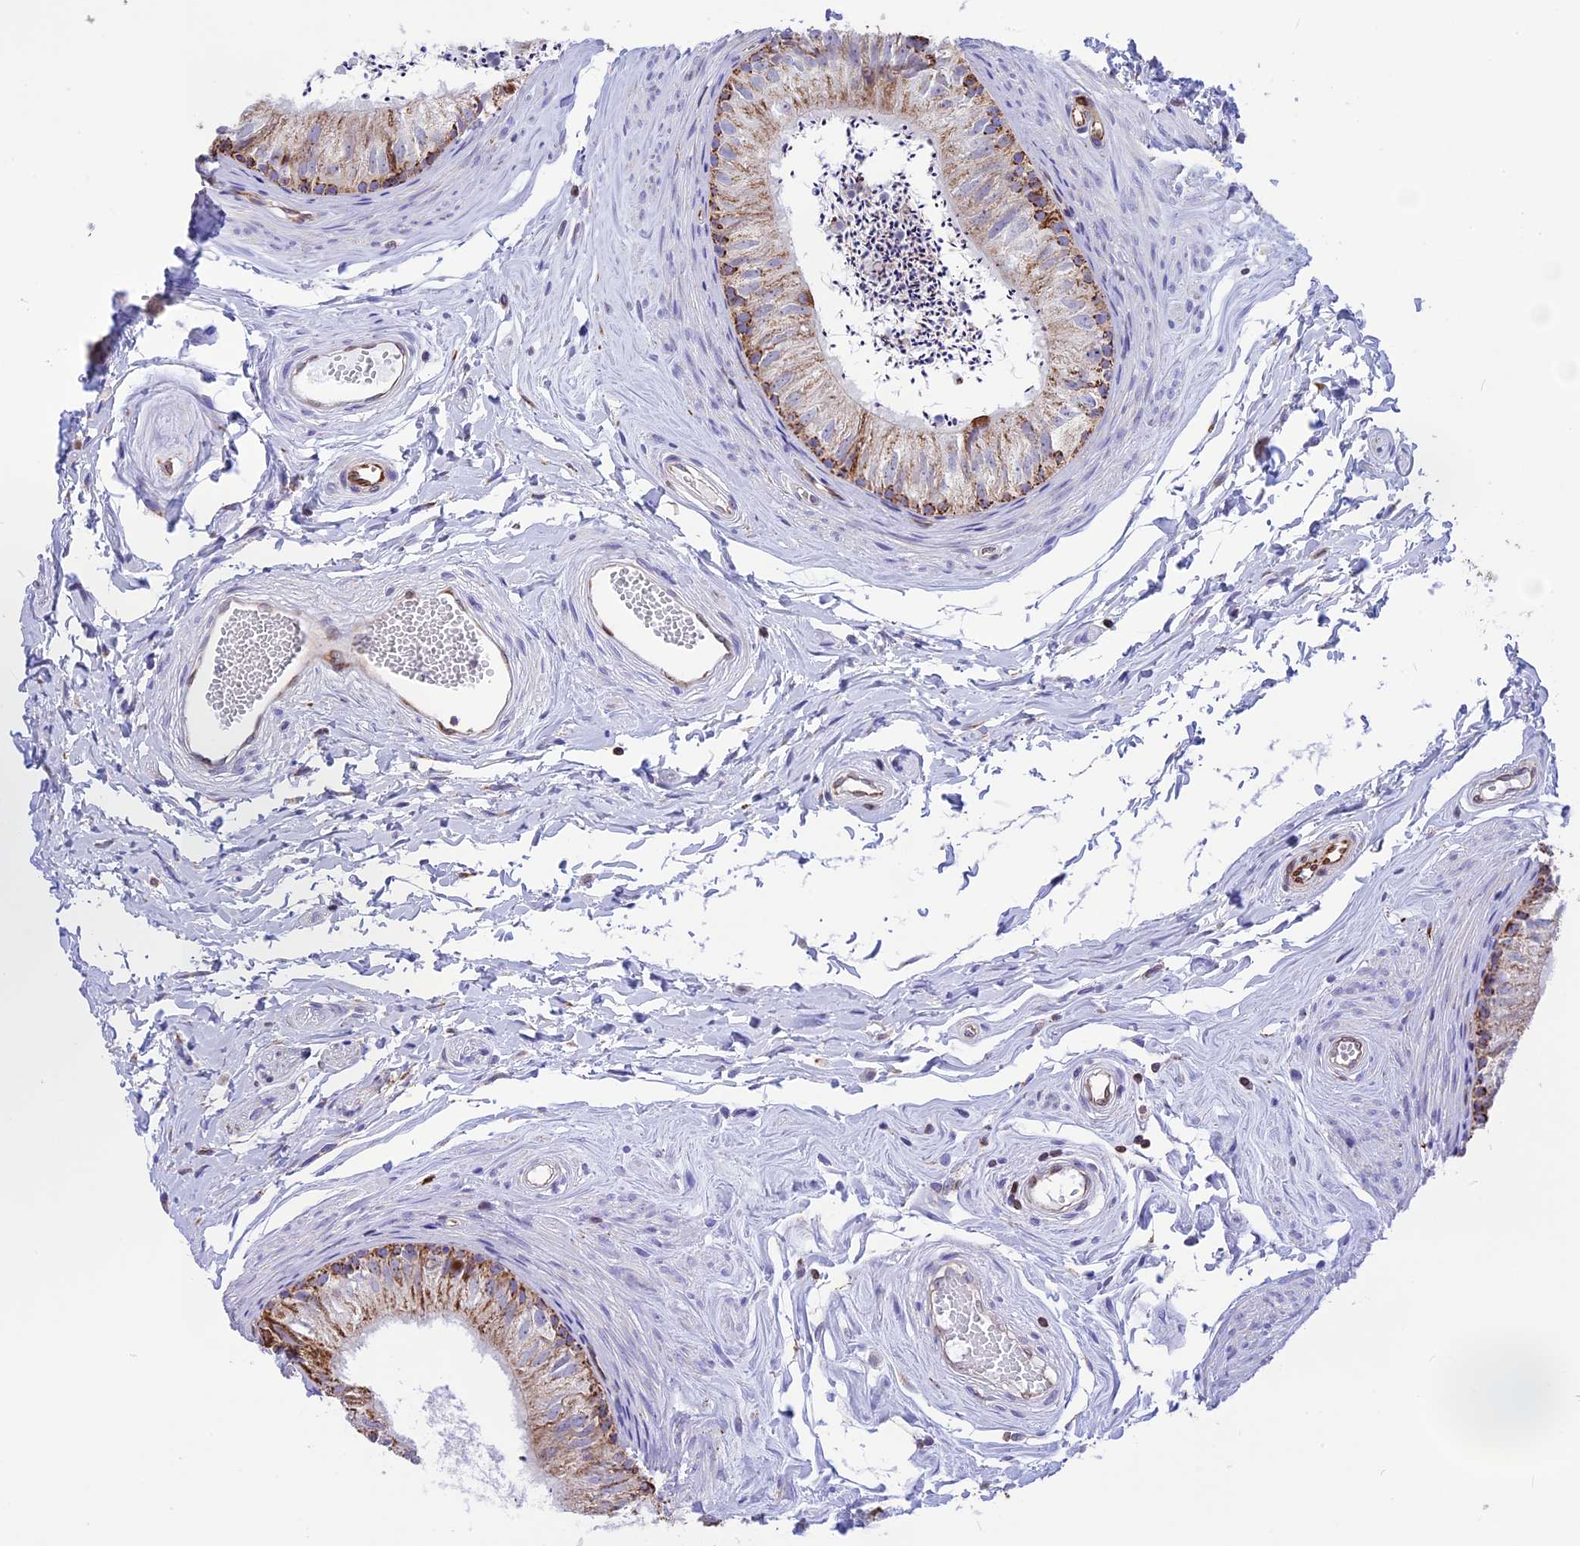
{"staining": {"intensity": "moderate", "quantity": ">75%", "location": "cytoplasmic/membranous"}, "tissue": "epididymis", "cell_type": "Glandular cells", "image_type": "normal", "snomed": [{"axis": "morphology", "description": "Normal tissue, NOS"}, {"axis": "topography", "description": "Epididymis"}], "caption": "IHC of normal epididymis shows medium levels of moderate cytoplasmic/membranous expression in approximately >75% of glandular cells.", "gene": "DOC2B", "patient": {"sex": "male", "age": 56}}